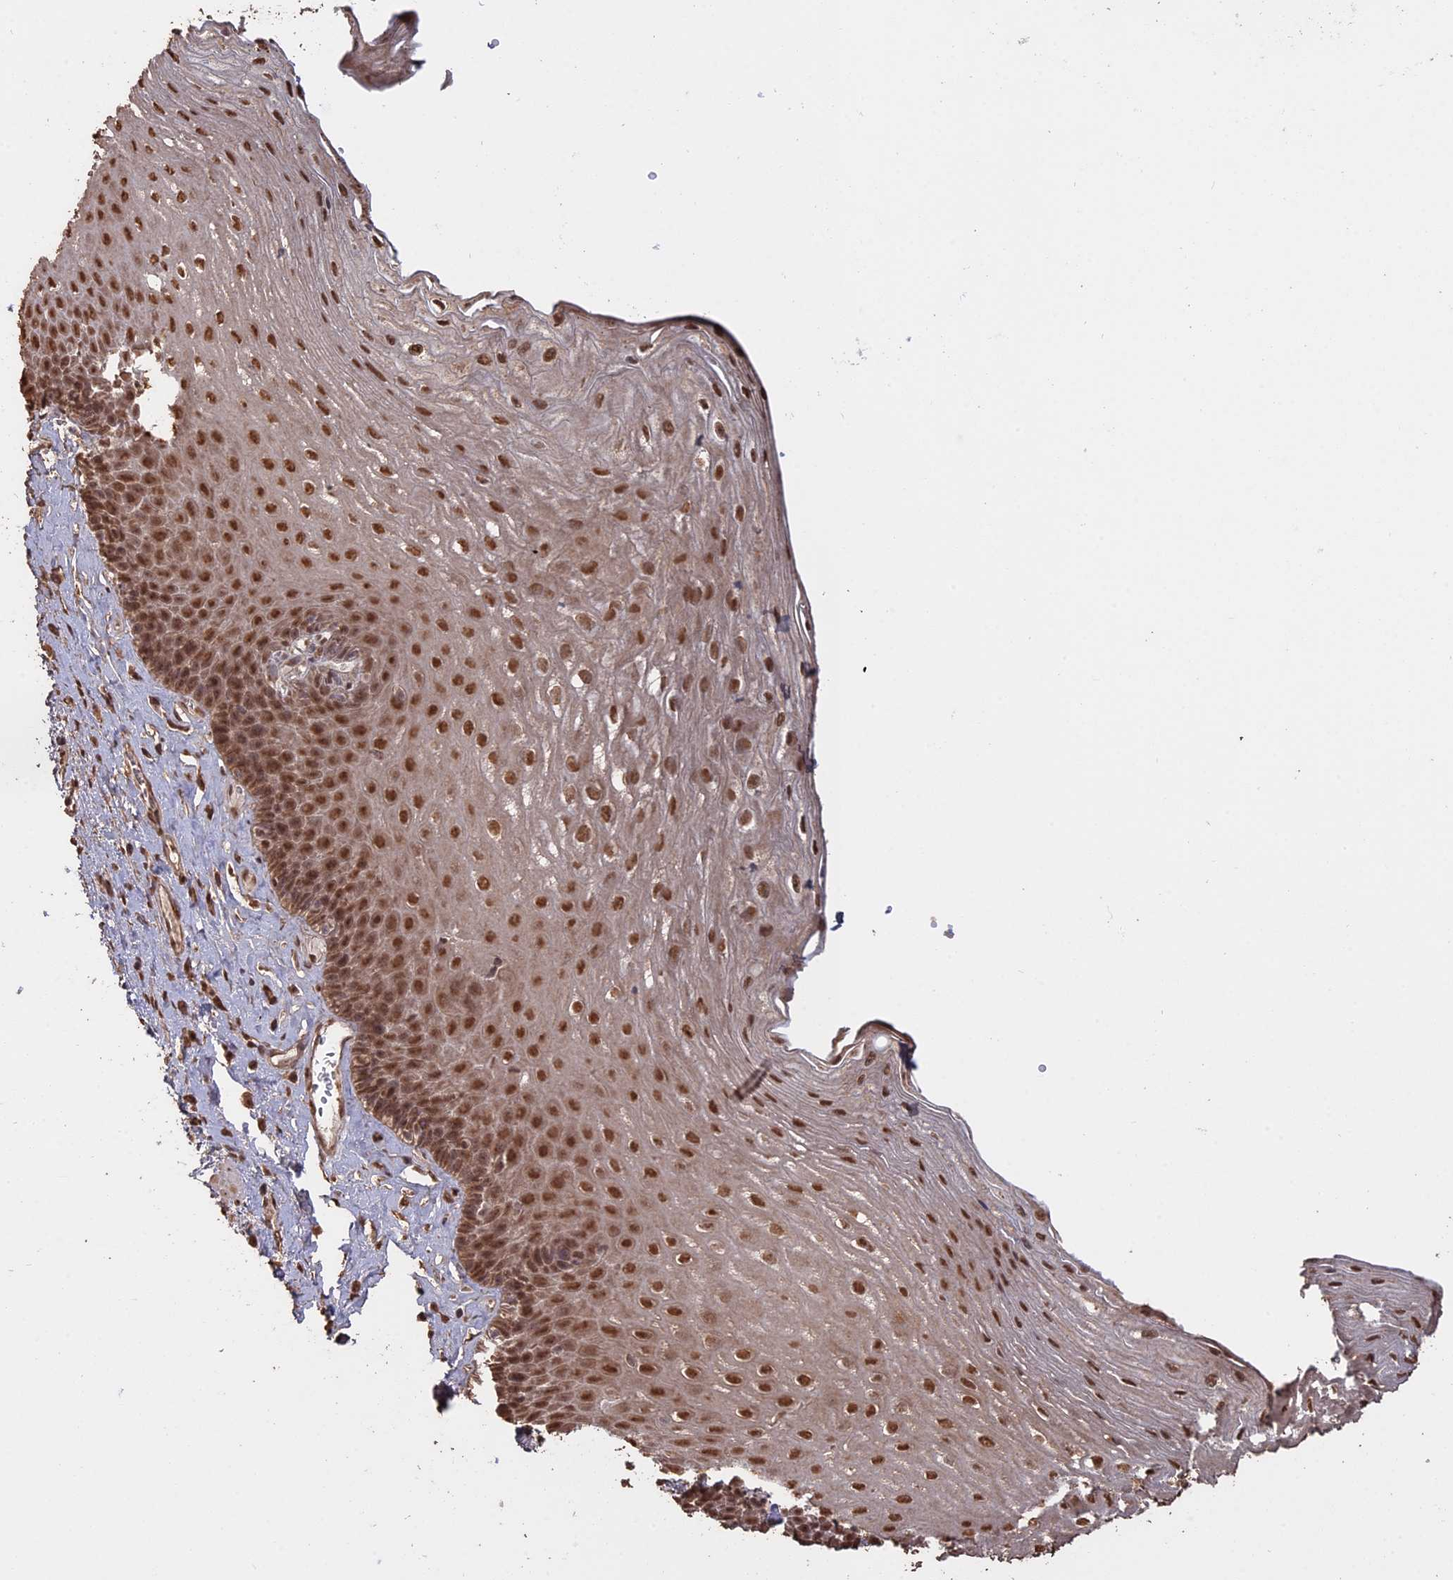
{"staining": {"intensity": "moderate", "quantity": ">75%", "location": "cytoplasmic/membranous,nuclear"}, "tissue": "esophagus", "cell_type": "Squamous epithelial cells", "image_type": "normal", "snomed": [{"axis": "morphology", "description": "Normal tissue, NOS"}, {"axis": "topography", "description": "Esophagus"}], "caption": "Immunohistochemistry (DAB) staining of unremarkable esophagus demonstrates moderate cytoplasmic/membranous,nuclear protein staining in approximately >75% of squamous epithelial cells. (IHC, brightfield microscopy, high magnification).", "gene": "PSMC6", "patient": {"sex": "female", "age": 66}}